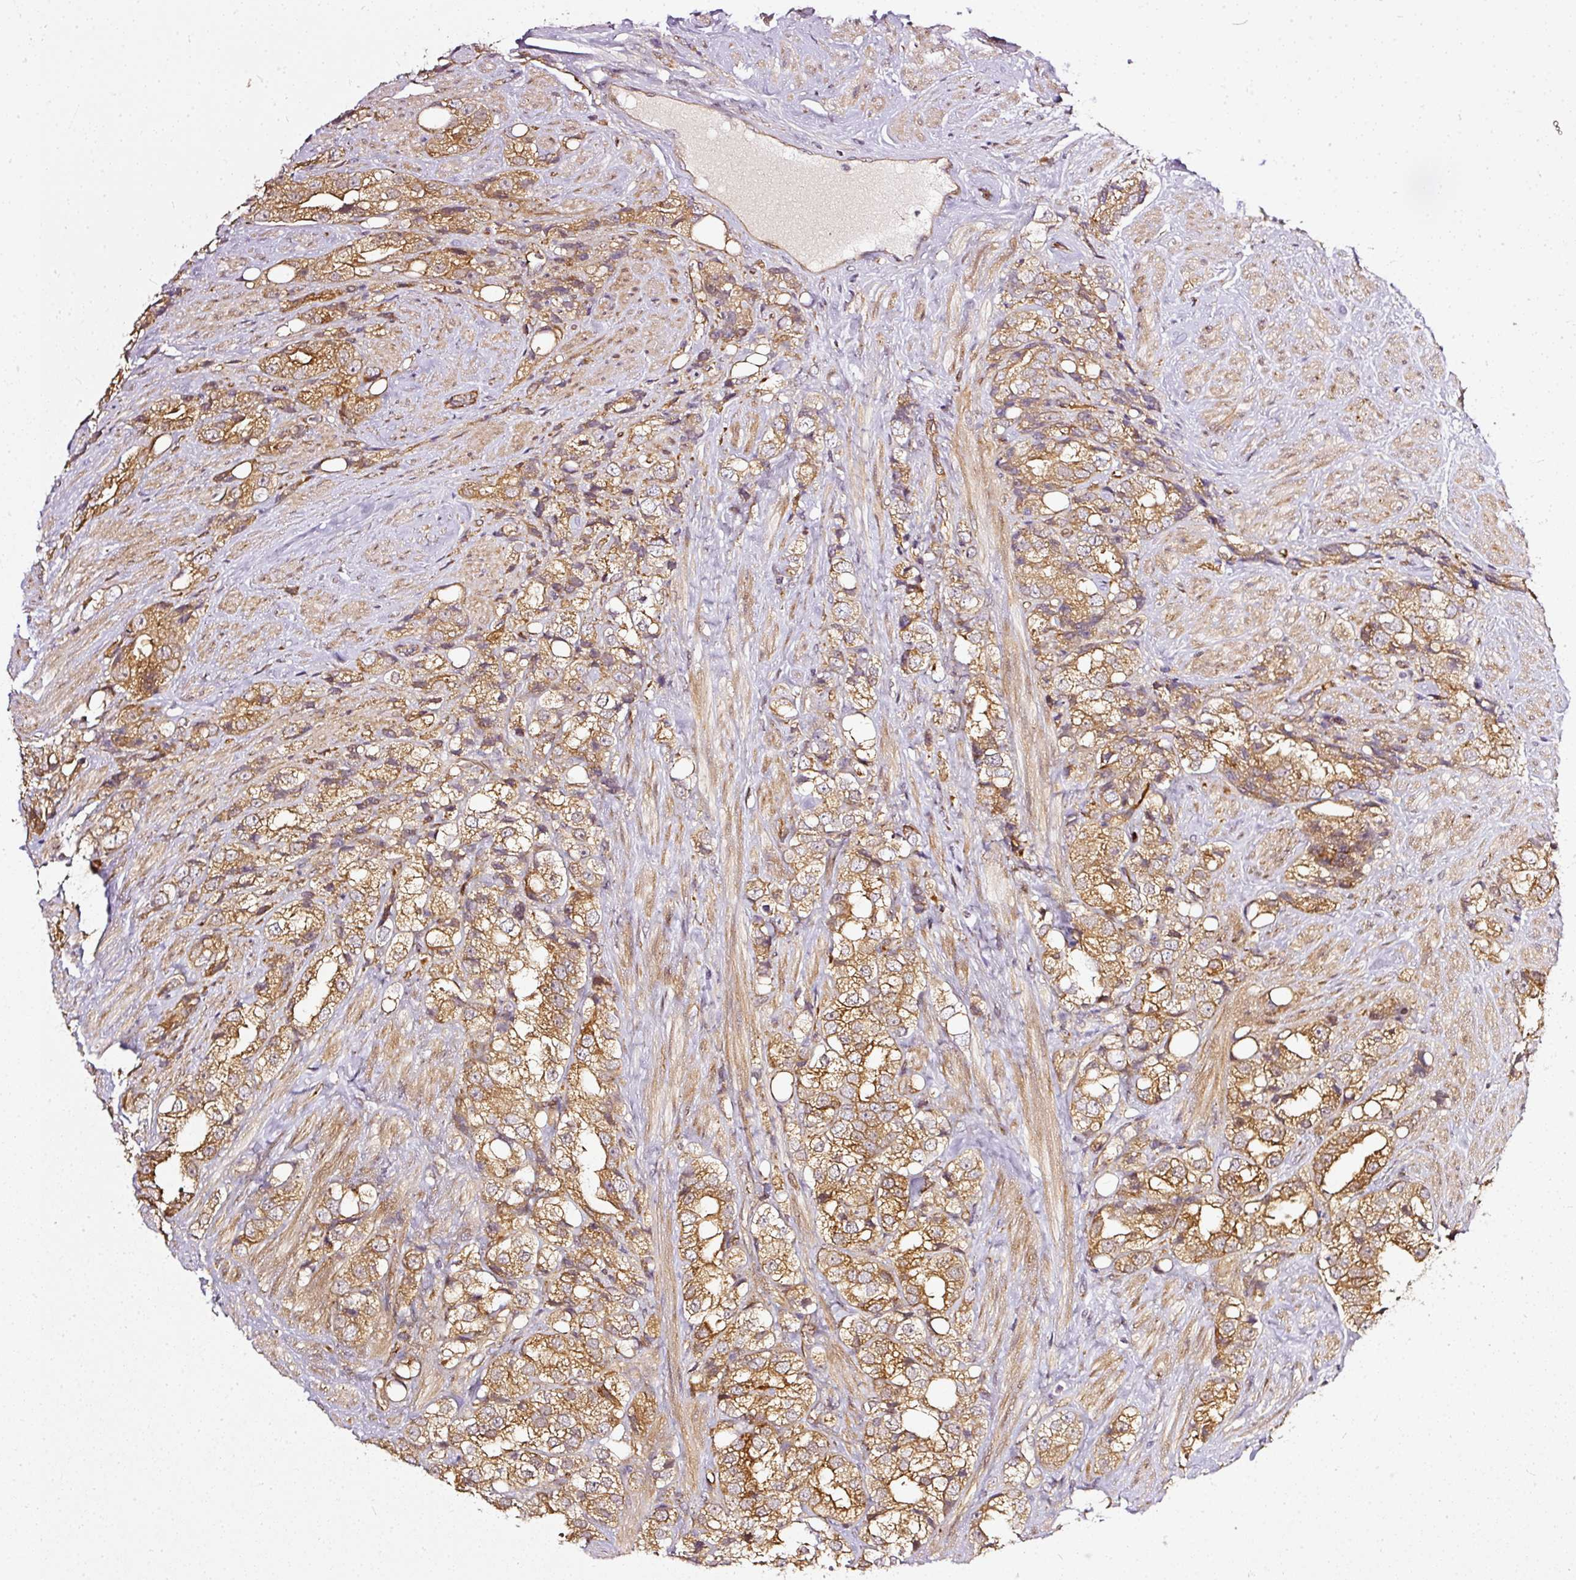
{"staining": {"intensity": "moderate", "quantity": ">75%", "location": "cytoplasmic/membranous"}, "tissue": "prostate cancer", "cell_type": "Tumor cells", "image_type": "cancer", "snomed": [{"axis": "morphology", "description": "Adenocarcinoma, NOS"}, {"axis": "topography", "description": "Prostate"}], "caption": "High-magnification brightfield microscopy of prostate cancer (adenocarcinoma) stained with DAB (3,3'-diaminobenzidine) (brown) and counterstained with hematoxylin (blue). tumor cells exhibit moderate cytoplasmic/membranous staining is appreciated in about>75% of cells. The protein of interest is stained brown, and the nuclei are stained in blue (DAB IHC with brightfield microscopy, high magnification).", "gene": "MIF4GD", "patient": {"sex": "male", "age": 79}}